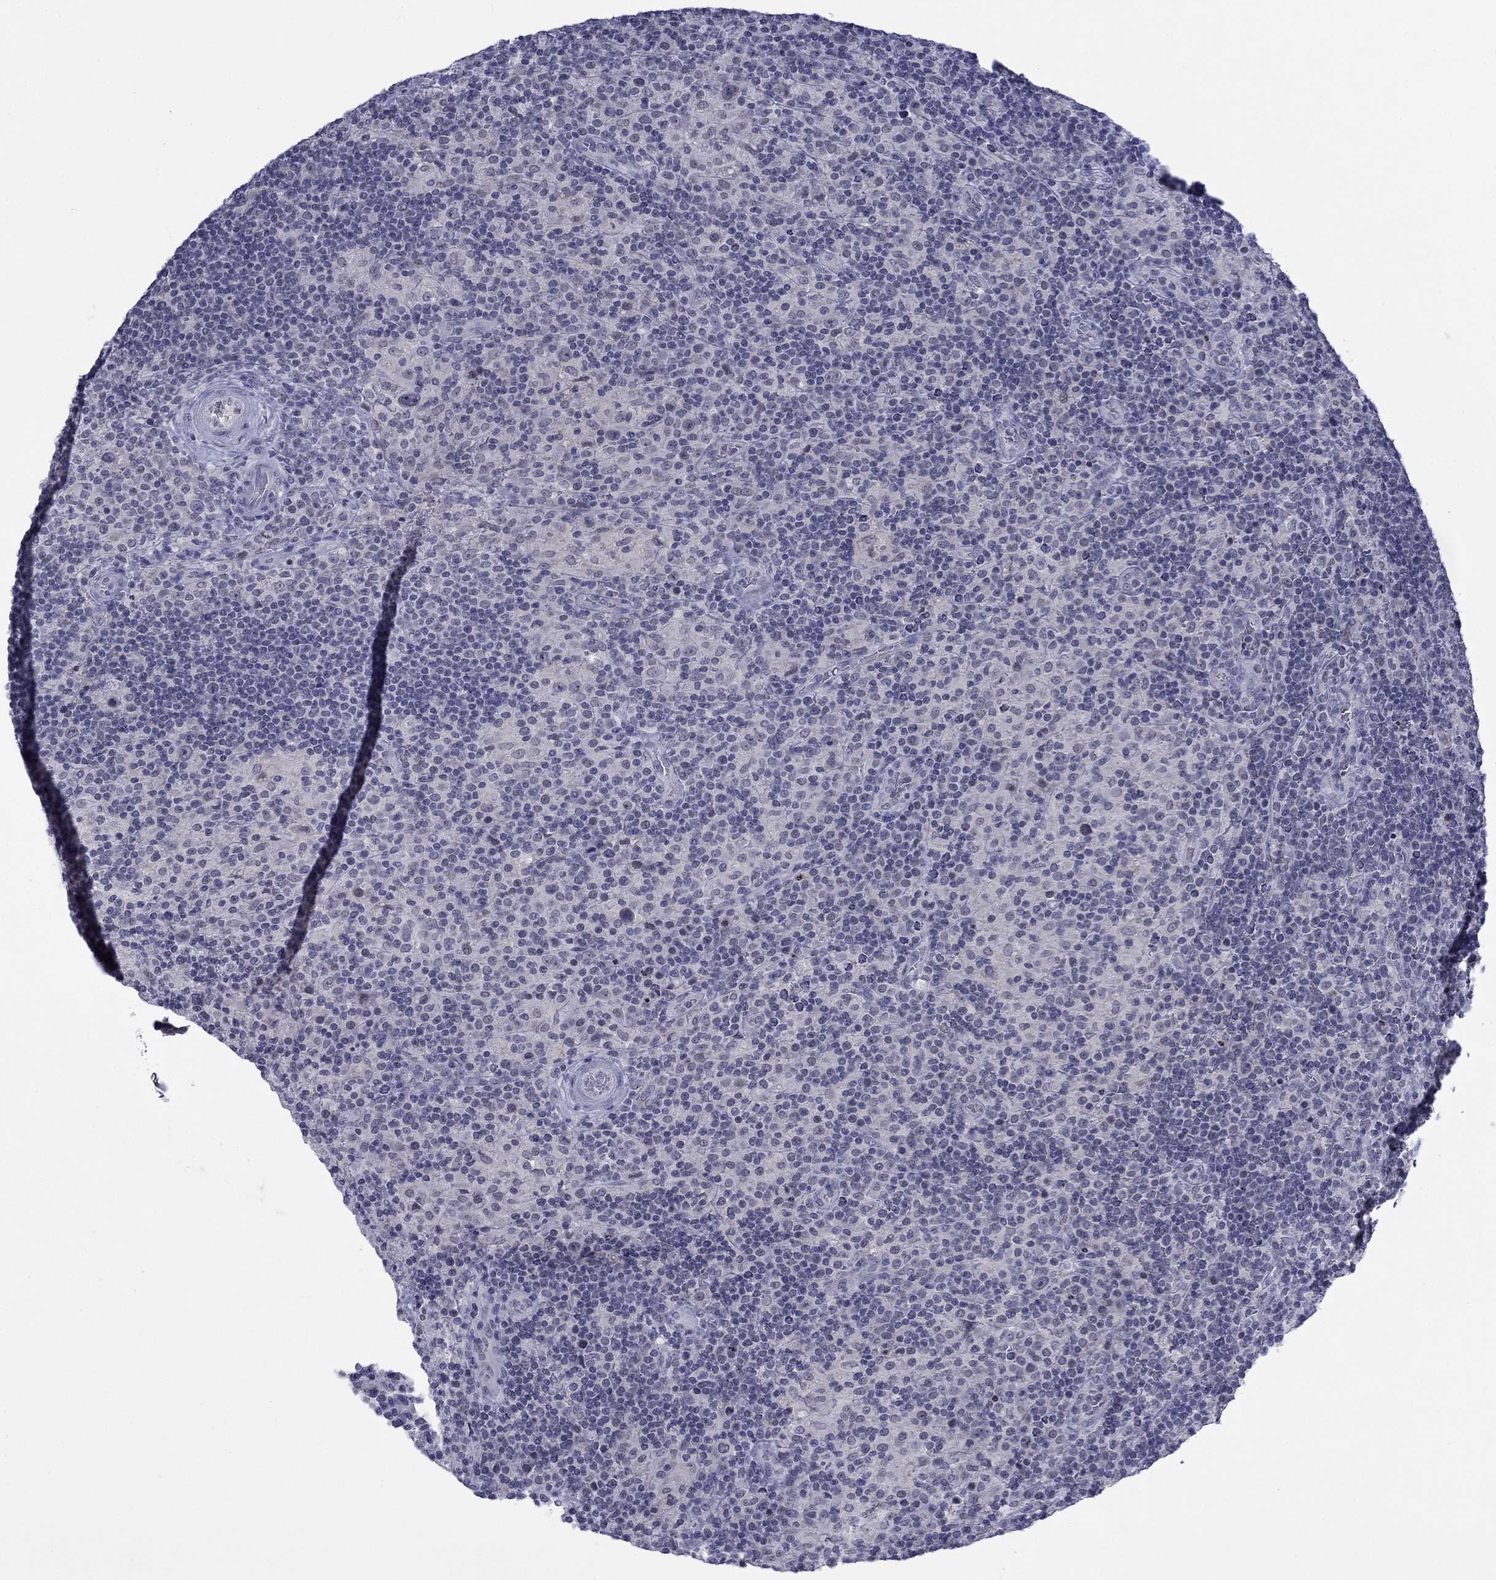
{"staining": {"intensity": "negative", "quantity": "none", "location": "none"}, "tissue": "lymphoma", "cell_type": "Tumor cells", "image_type": "cancer", "snomed": [{"axis": "morphology", "description": "Hodgkin's disease, NOS"}, {"axis": "topography", "description": "Lymph node"}], "caption": "Tumor cells are negative for protein expression in human lymphoma.", "gene": "NSMF", "patient": {"sex": "male", "age": 70}}